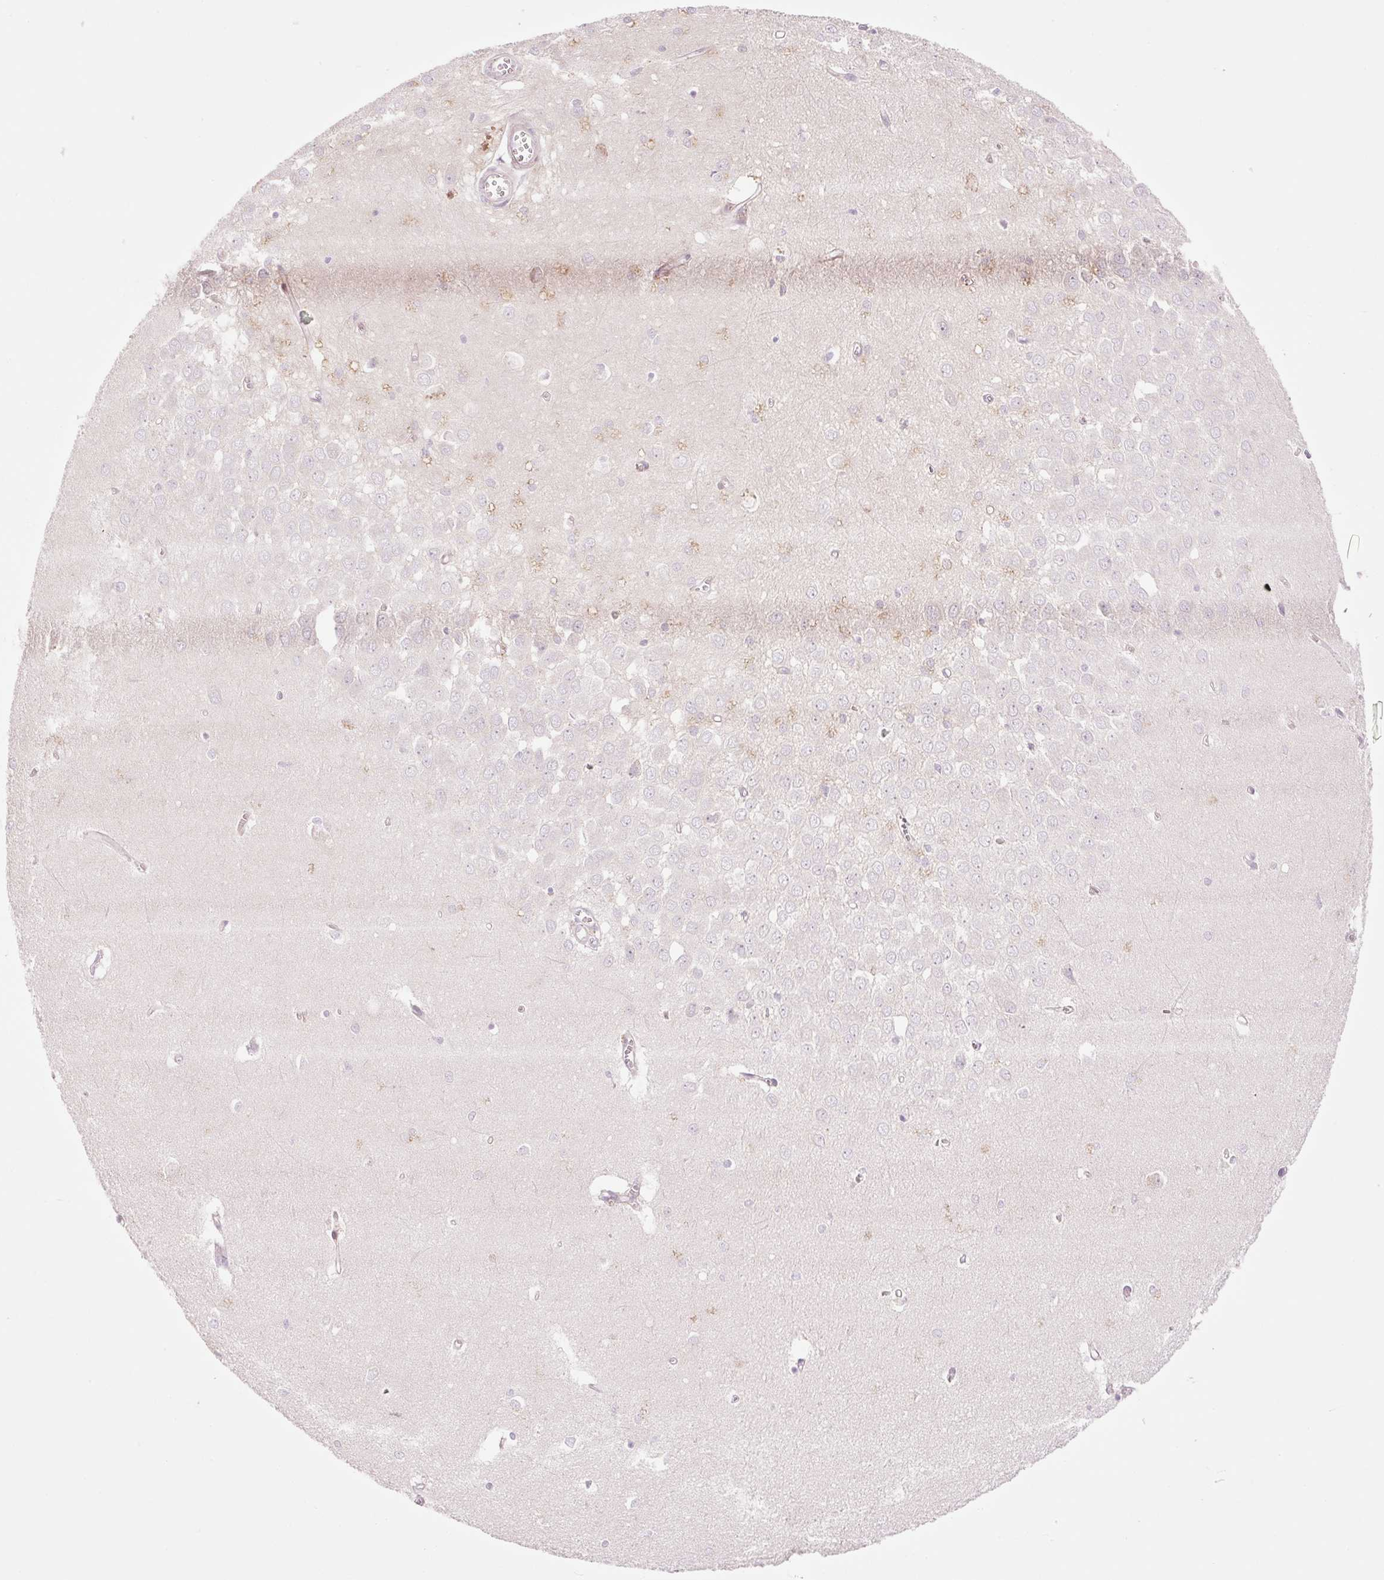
{"staining": {"intensity": "moderate", "quantity": "<25%", "location": "cytoplasmic/membranous"}, "tissue": "hippocampus", "cell_type": "Glial cells", "image_type": "normal", "snomed": [{"axis": "morphology", "description": "Normal tissue, NOS"}, {"axis": "topography", "description": "Hippocampus"}], "caption": "Glial cells reveal moderate cytoplasmic/membranous expression in about <25% of cells in unremarkable hippocampus.", "gene": "ZNF394", "patient": {"sex": "female", "age": 64}}